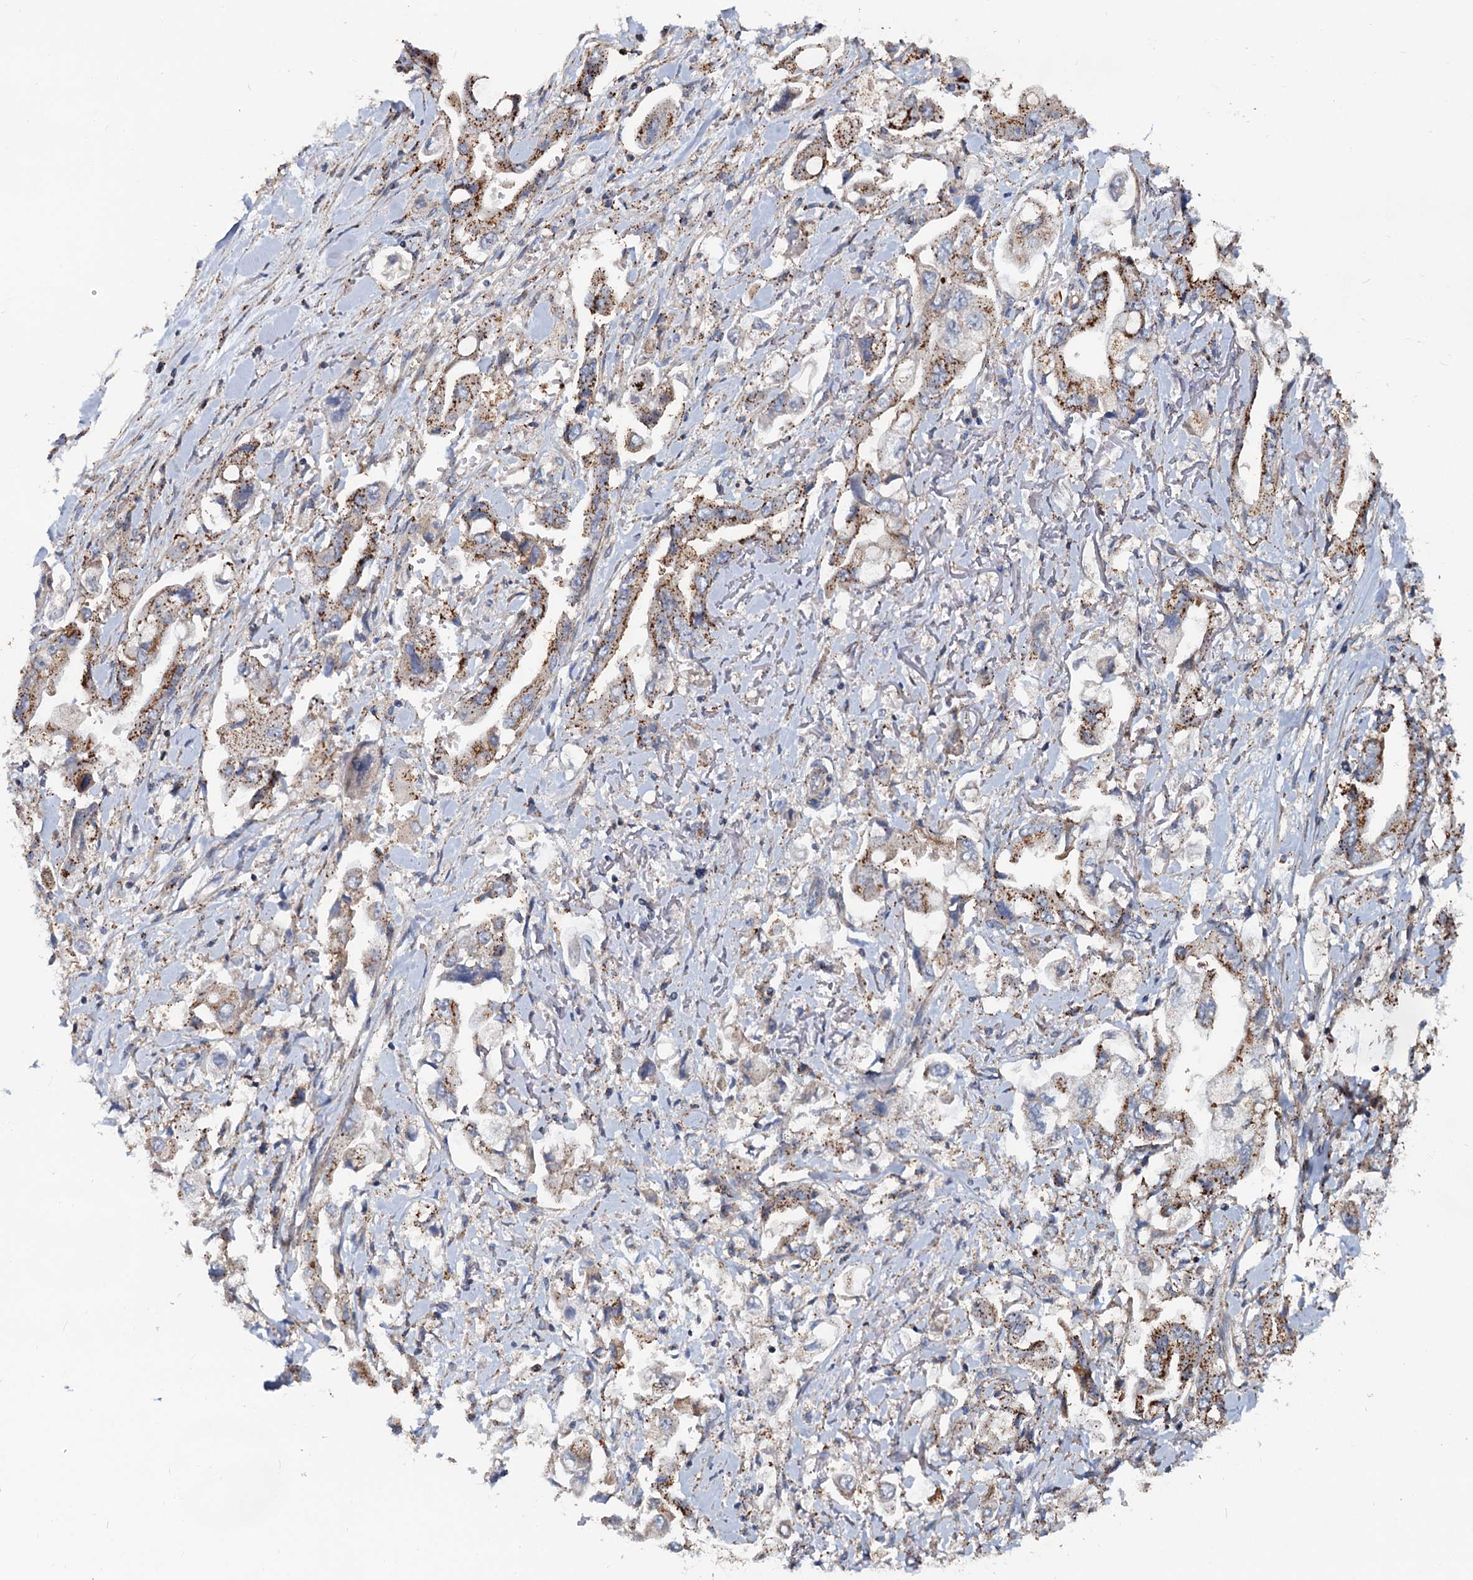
{"staining": {"intensity": "moderate", "quantity": ">75%", "location": "cytoplasmic/membranous"}, "tissue": "stomach cancer", "cell_type": "Tumor cells", "image_type": "cancer", "snomed": [{"axis": "morphology", "description": "Adenocarcinoma, NOS"}, {"axis": "topography", "description": "Stomach"}], "caption": "Moderate cytoplasmic/membranous expression for a protein is appreciated in approximately >75% of tumor cells of stomach cancer using immunohistochemistry (IHC).", "gene": "PSEN1", "patient": {"sex": "male", "age": 62}}